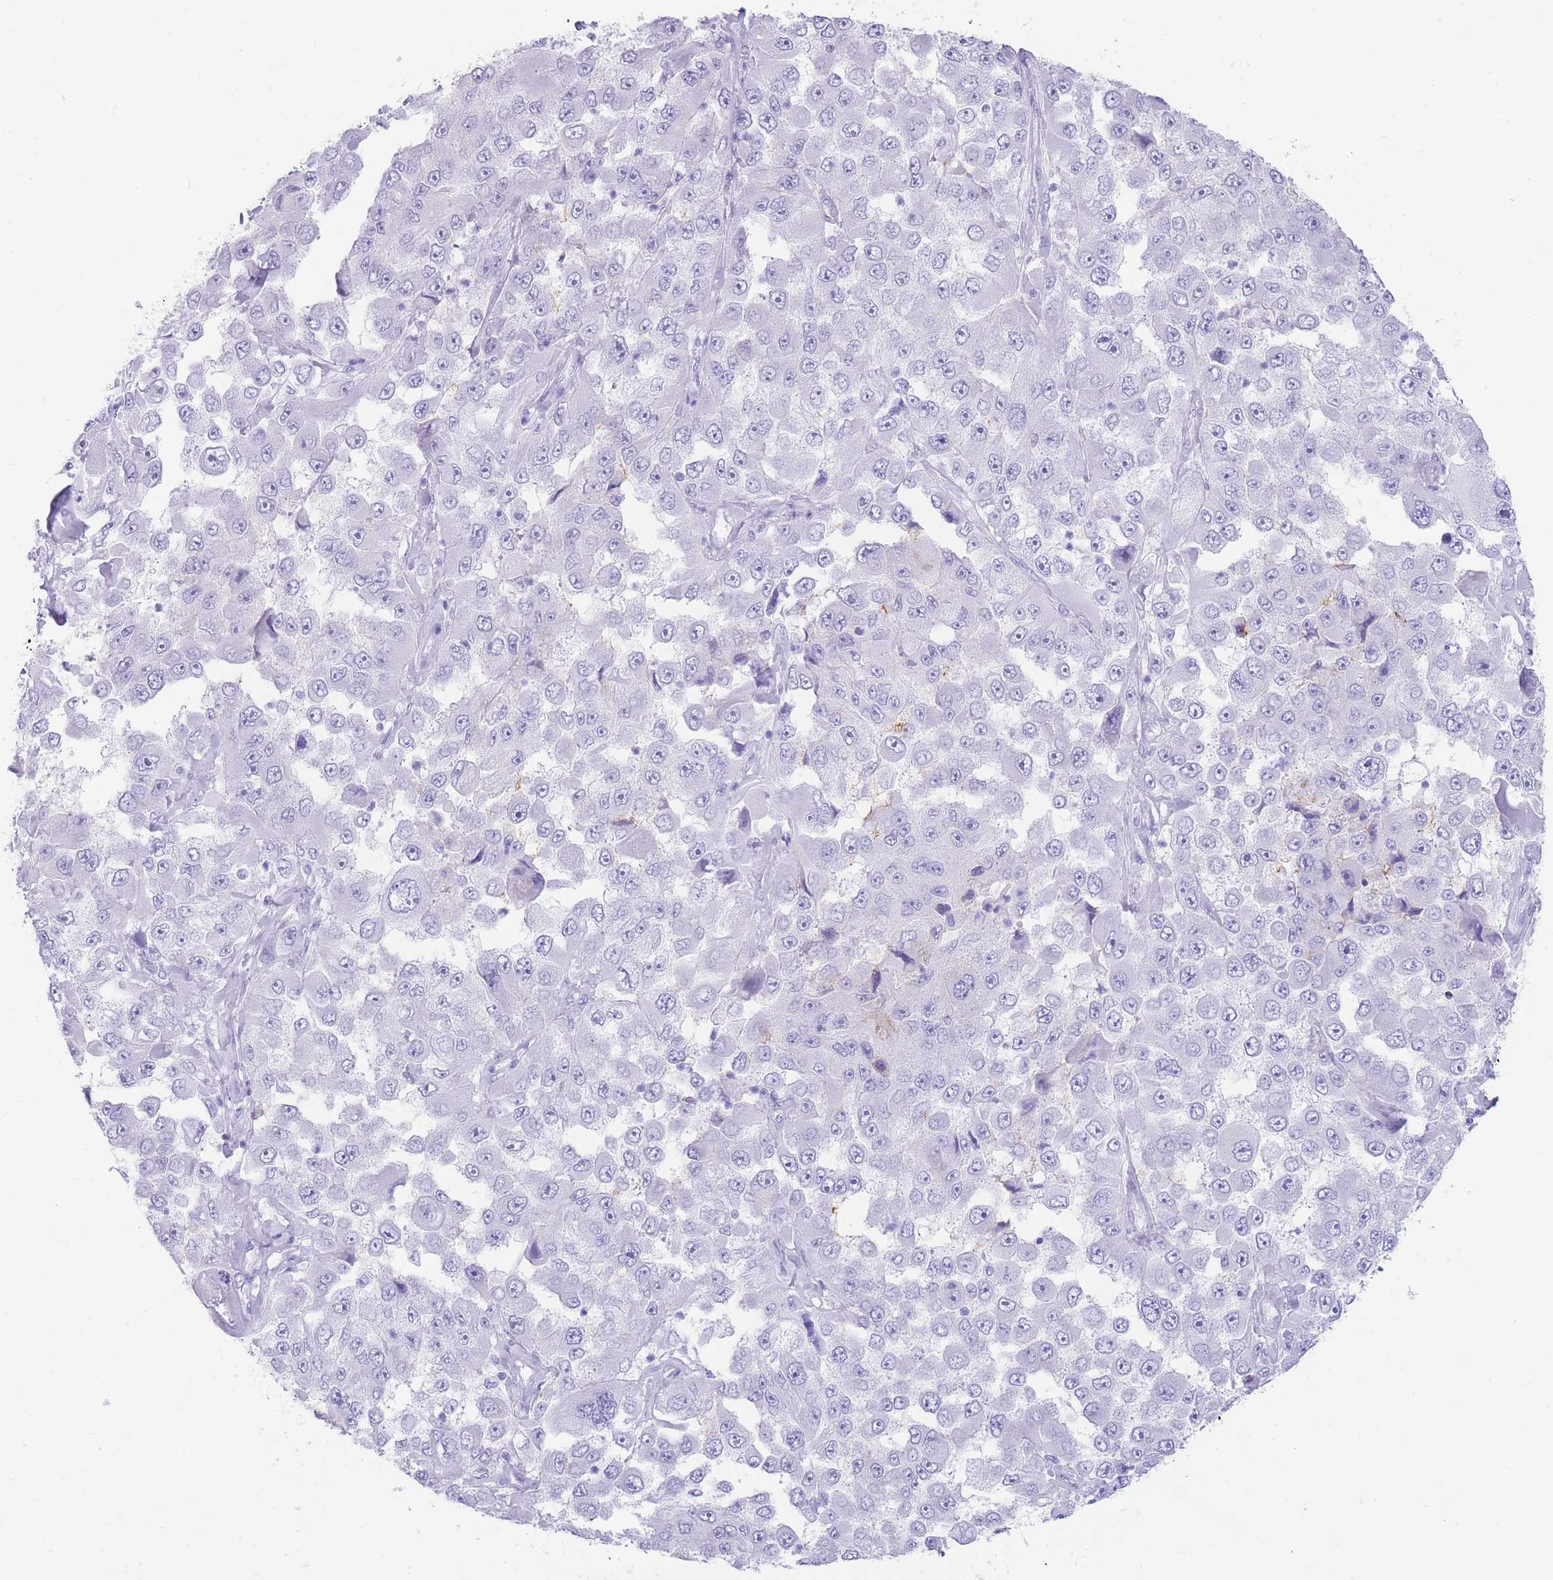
{"staining": {"intensity": "negative", "quantity": "none", "location": "none"}, "tissue": "melanoma", "cell_type": "Tumor cells", "image_type": "cancer", "snomed": [{"axis": "morphology", "description": "Malignant melanoma, Metastatic site"}, {"axis": "topography", "description": "Lymph node"}], "caption": "High power microscopy histopathology image of an immunohistochemistry (IHC) image of malignant melanoma (metastatic site), revealing no significant positivity in tumor cells.", "gene": "ELOA2", "patient": {"sex": "male", "age": 62}}